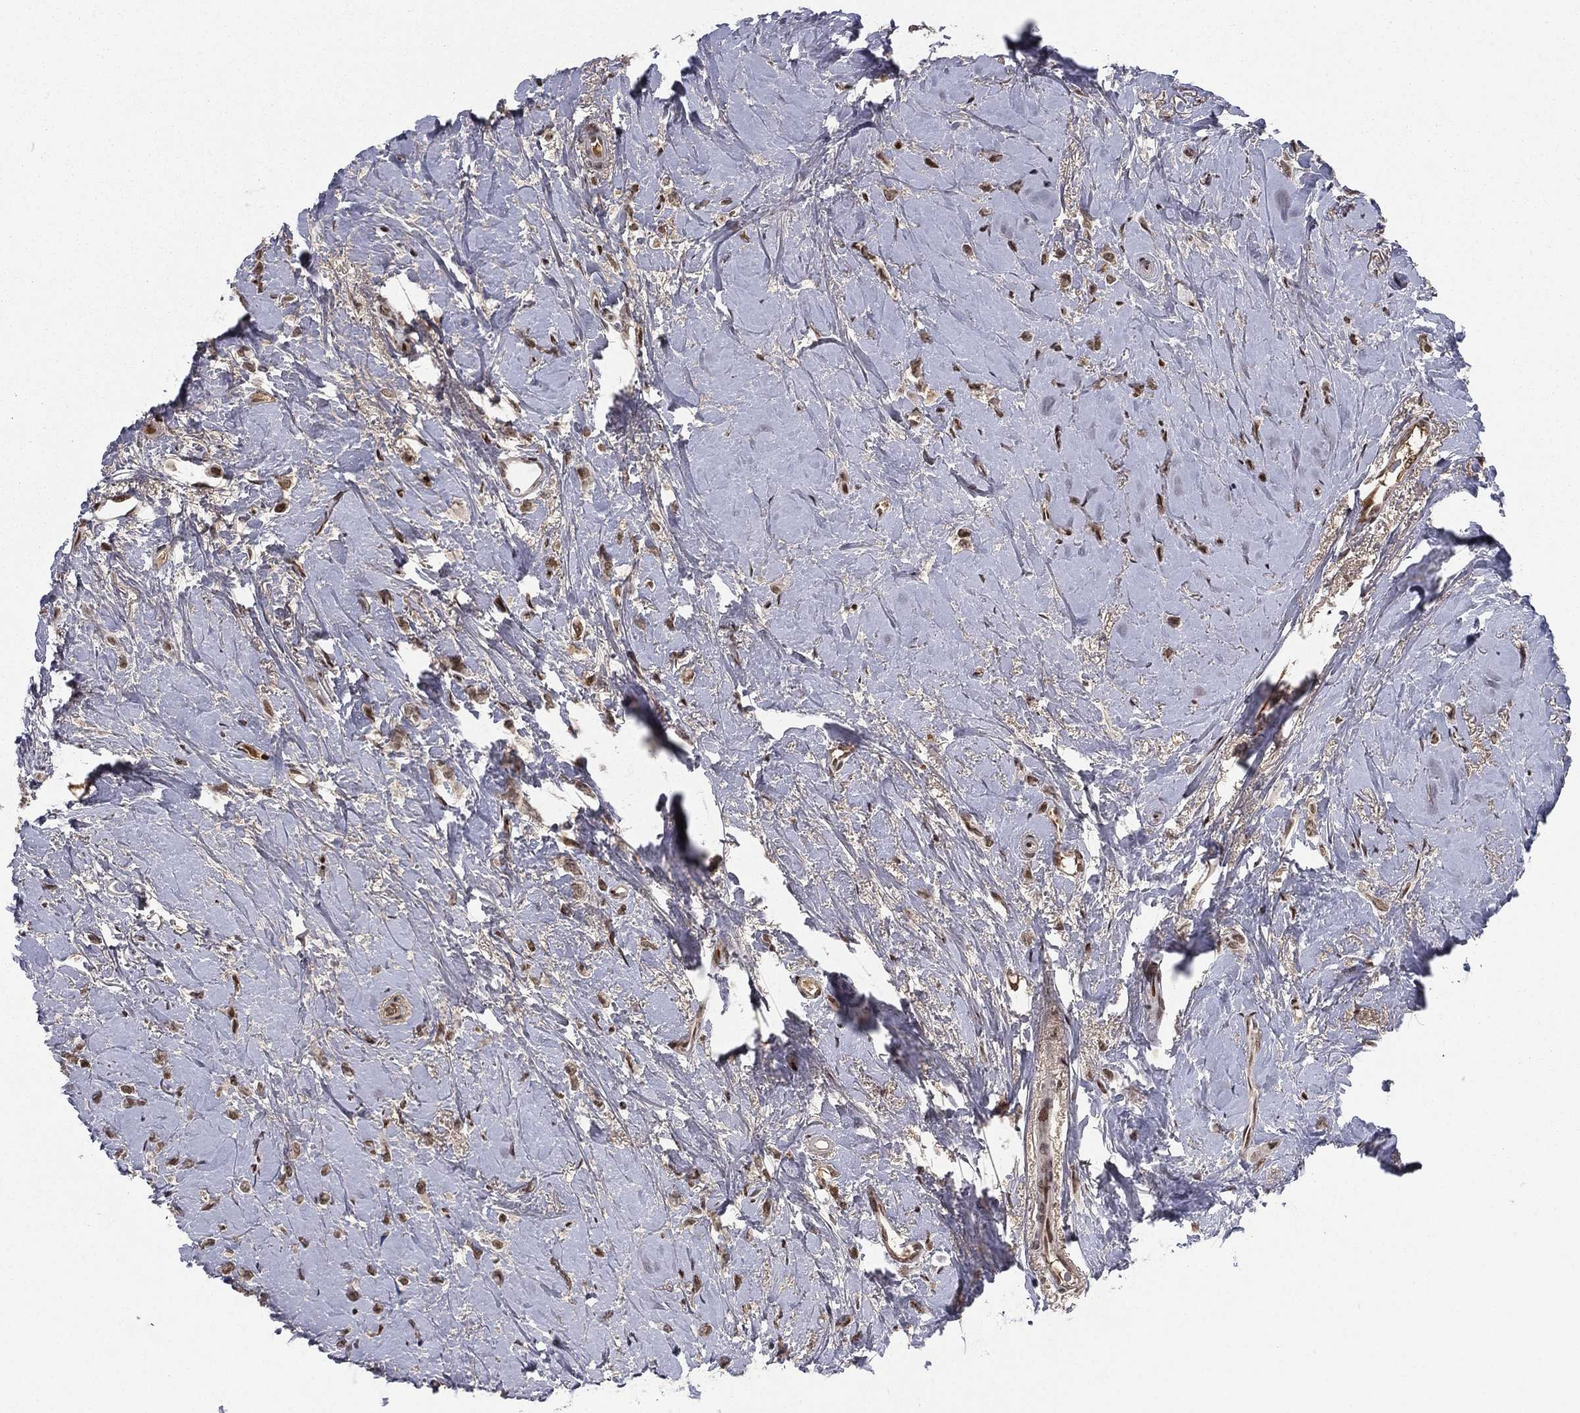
{"staining": {"intensity": "moderate", "quantity": ">75%", "location": "nuclear"}, "tissue": "breast cancer", "cell_type": "Tumor cells", "image_type": "cancer", "snomed": [{"axis": "morphology", "description": "Lobular carcinoma"}, {"axis": "topography", "description": "Breast"}], "caption": "Lobular carcinoma (breast) stained with immunohistochemistry exhibits moderate nuclear staining in approximately >75% of tumor cells.", "gene": "RTF1", "patient": {"sex": "female", "age": 66}}